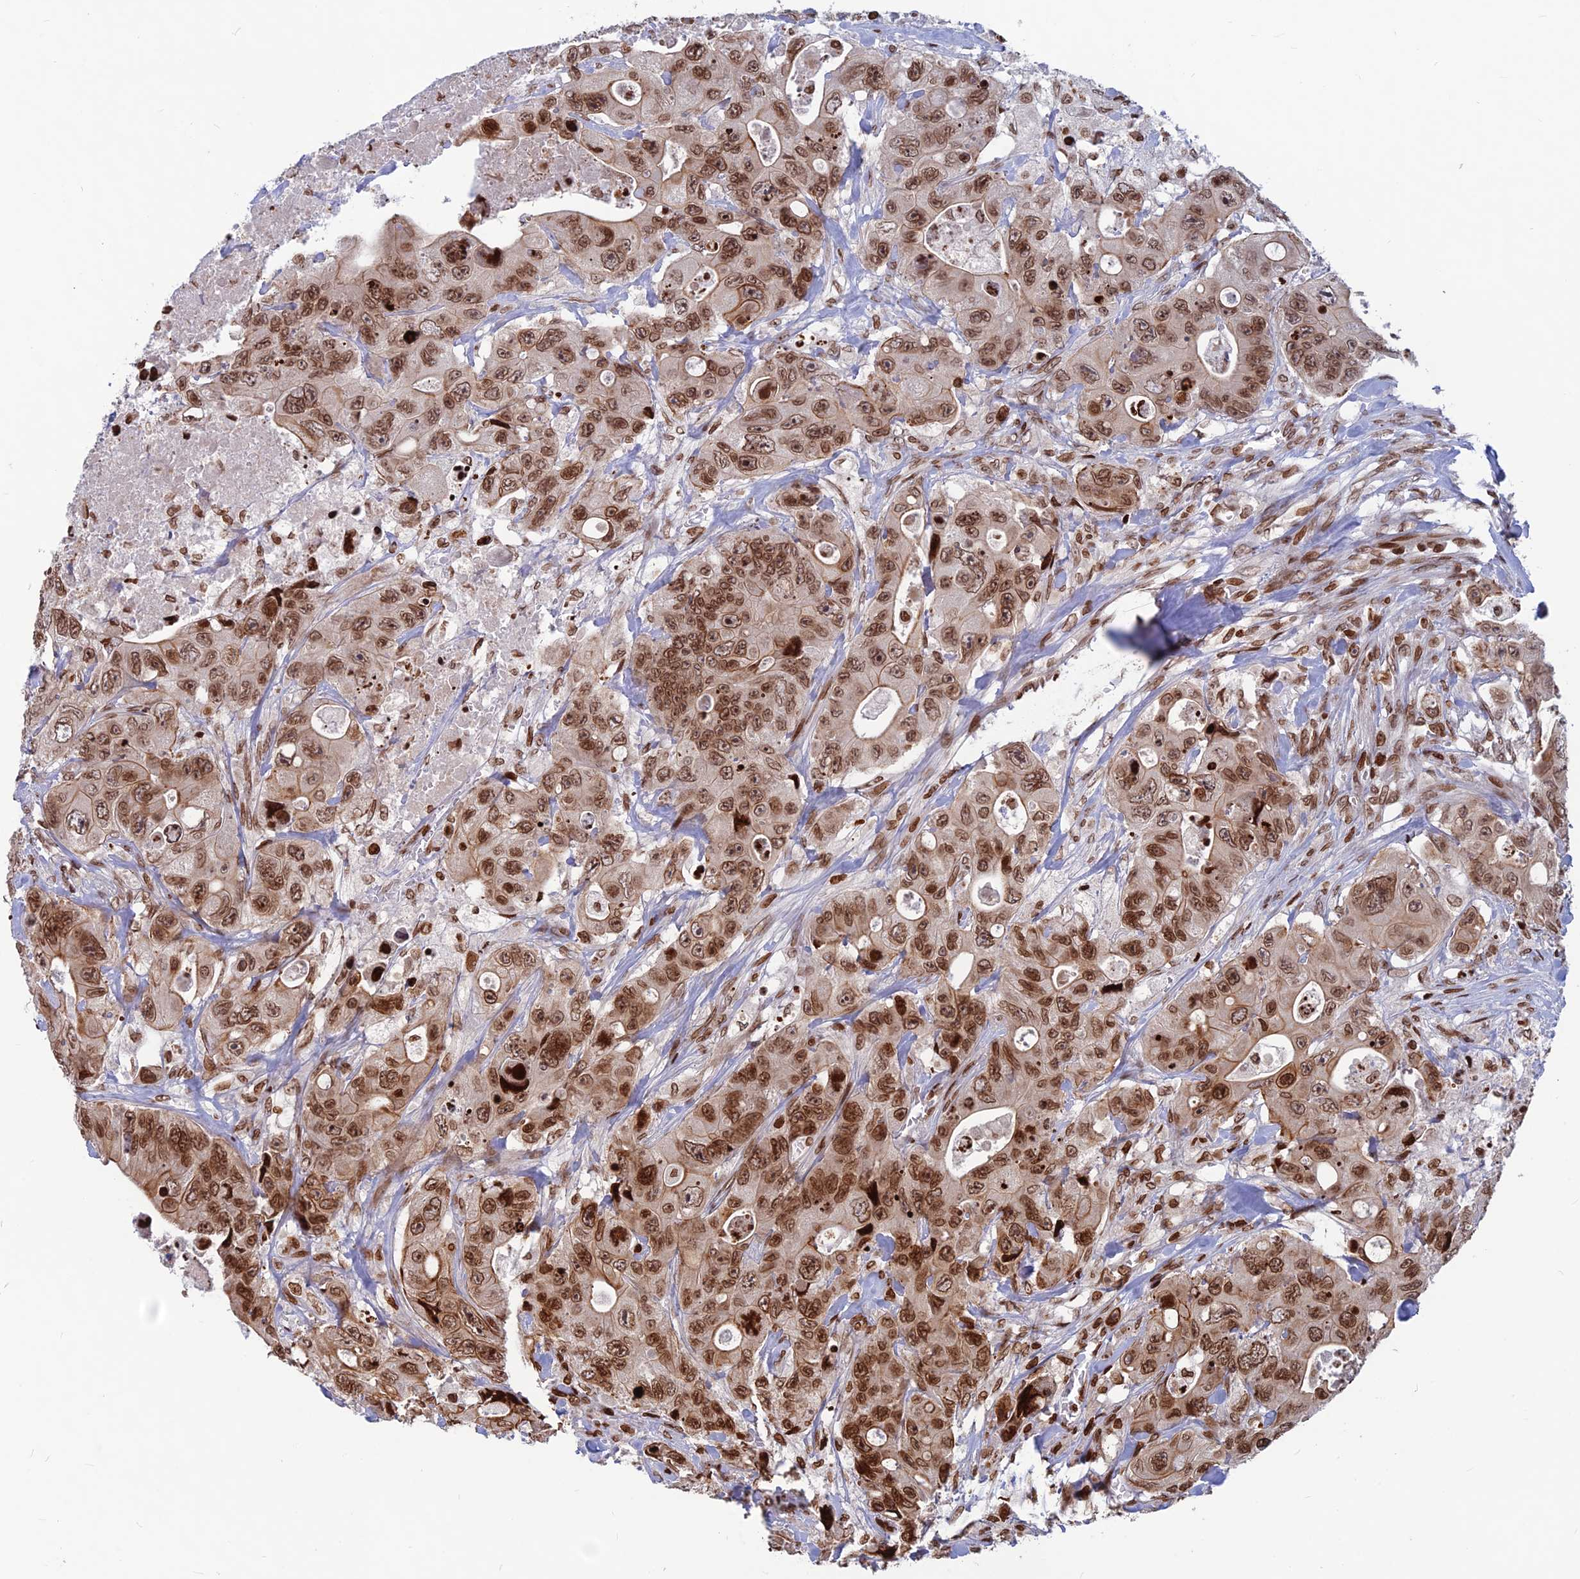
{"staining": {"intensity": "moderate", "quantity": ">75%", "location": "nuclear"}, "tissue": "colorectal cancer", "cell_type": "Tumor cells", "image_type": "cancer", "snomed": [{"axis": "morphology", "description": "Adenocarcinoma, NOS"}, {"axis": "topography", "description": "Colon"}], "caption": "Approximately >75% of tumor cells in human colorectal cancer (adenocarcinoma) exhibit moderate nuclear protein staining as visualized by brown immunohistochemical staining.", "gene": "TET2", "patient": {"sex": "female", "age": 46}}